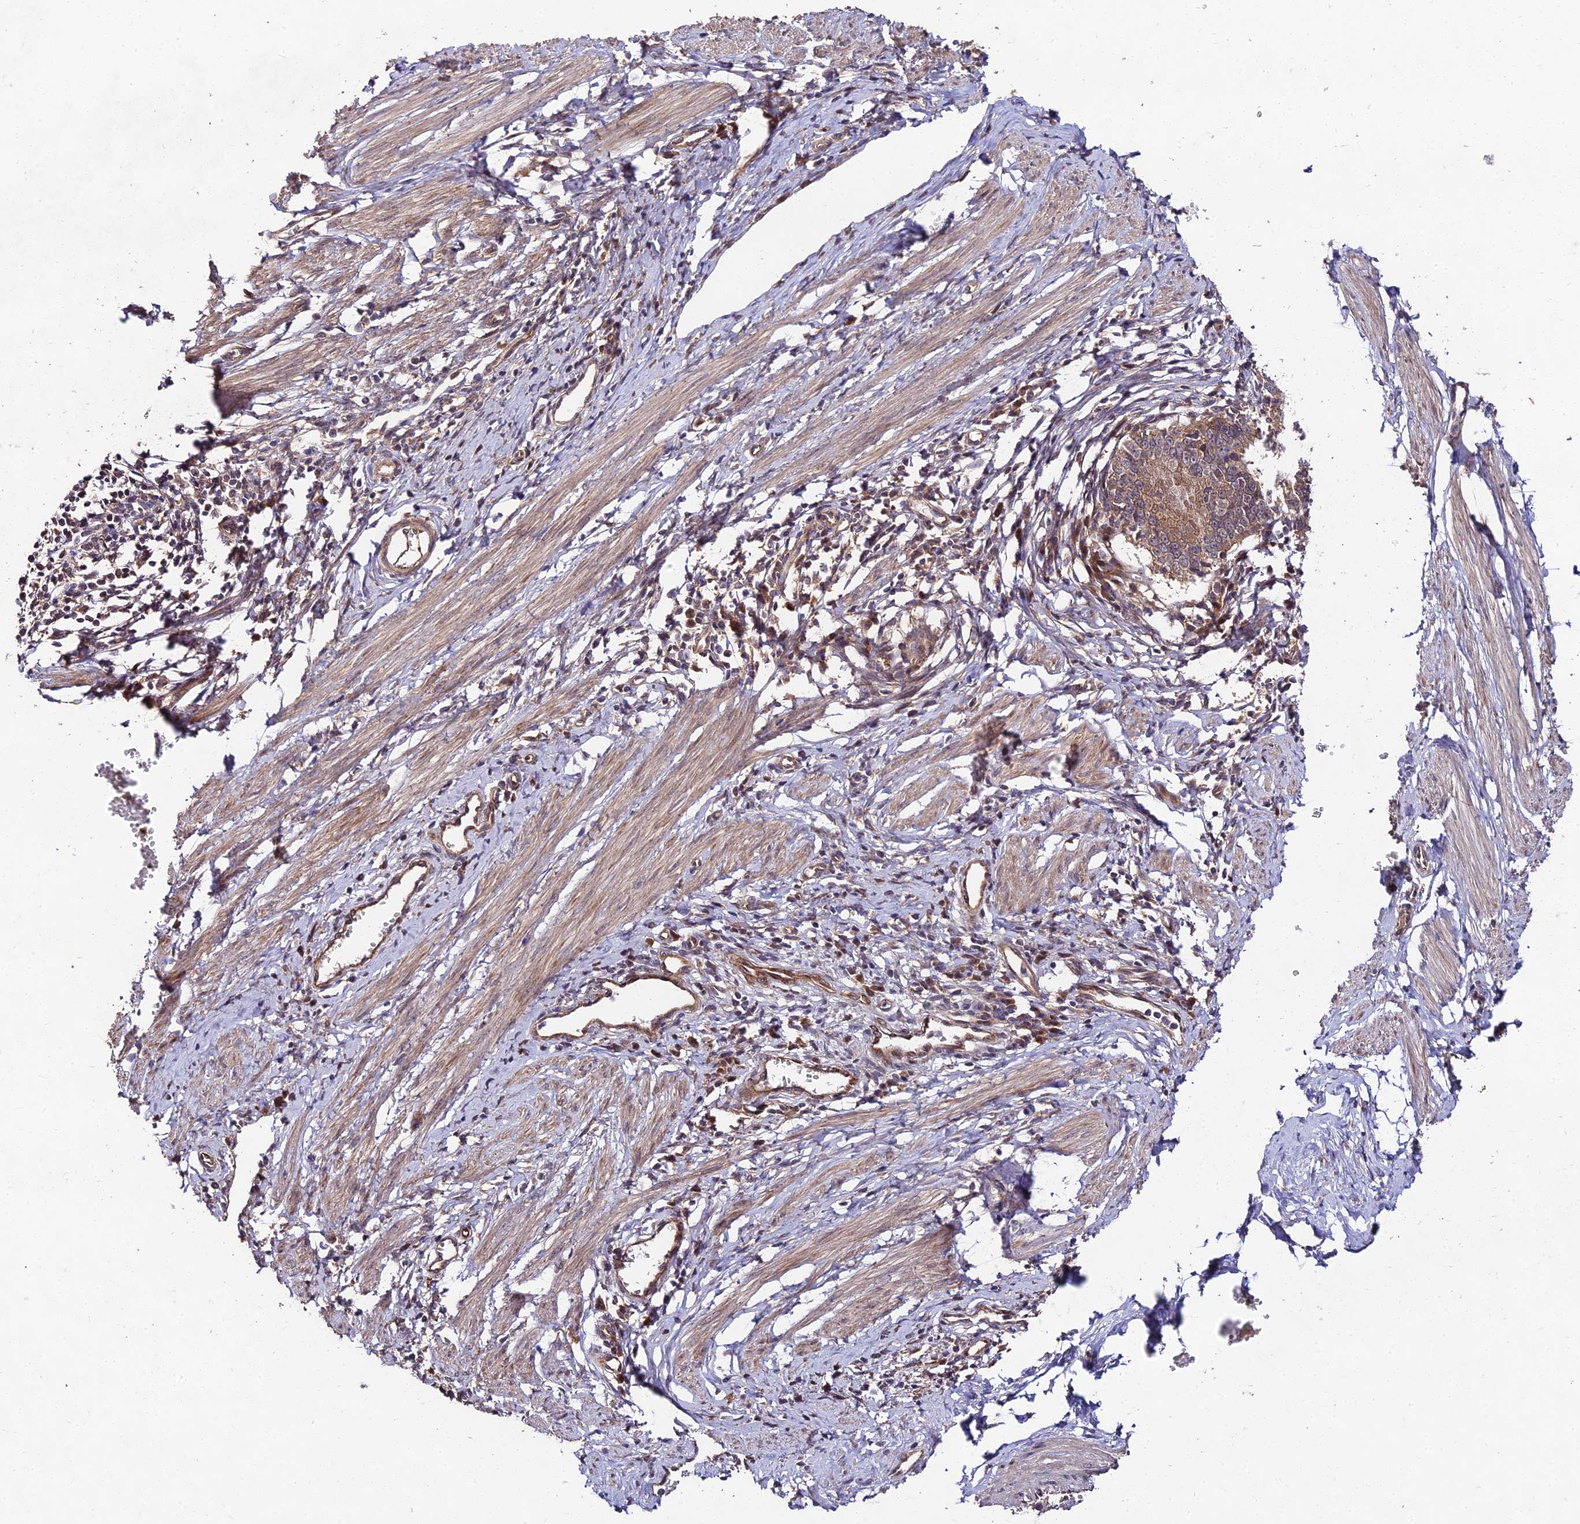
{"staining": {"intensity": "moderate", "quantity": ">75%", "location": "cytoplasmic/membranous"}, "tissue": "cervical cancer", "cell_type": "Tumor cells", "image_type": "cancer", "snomed": [{"axis": "morphology", "description": "Adenocarcinoma, NOS"}, {"axis": "topography", "description": "Cervix"}], "caption": "A medium amount of moderate cytoplasmic/membranous expression is appreciated in approximately >75% of tumor cells in cervical cancer tissue.", "gene": "MKKS", "patient": {"sex": "female", "age": 36}}